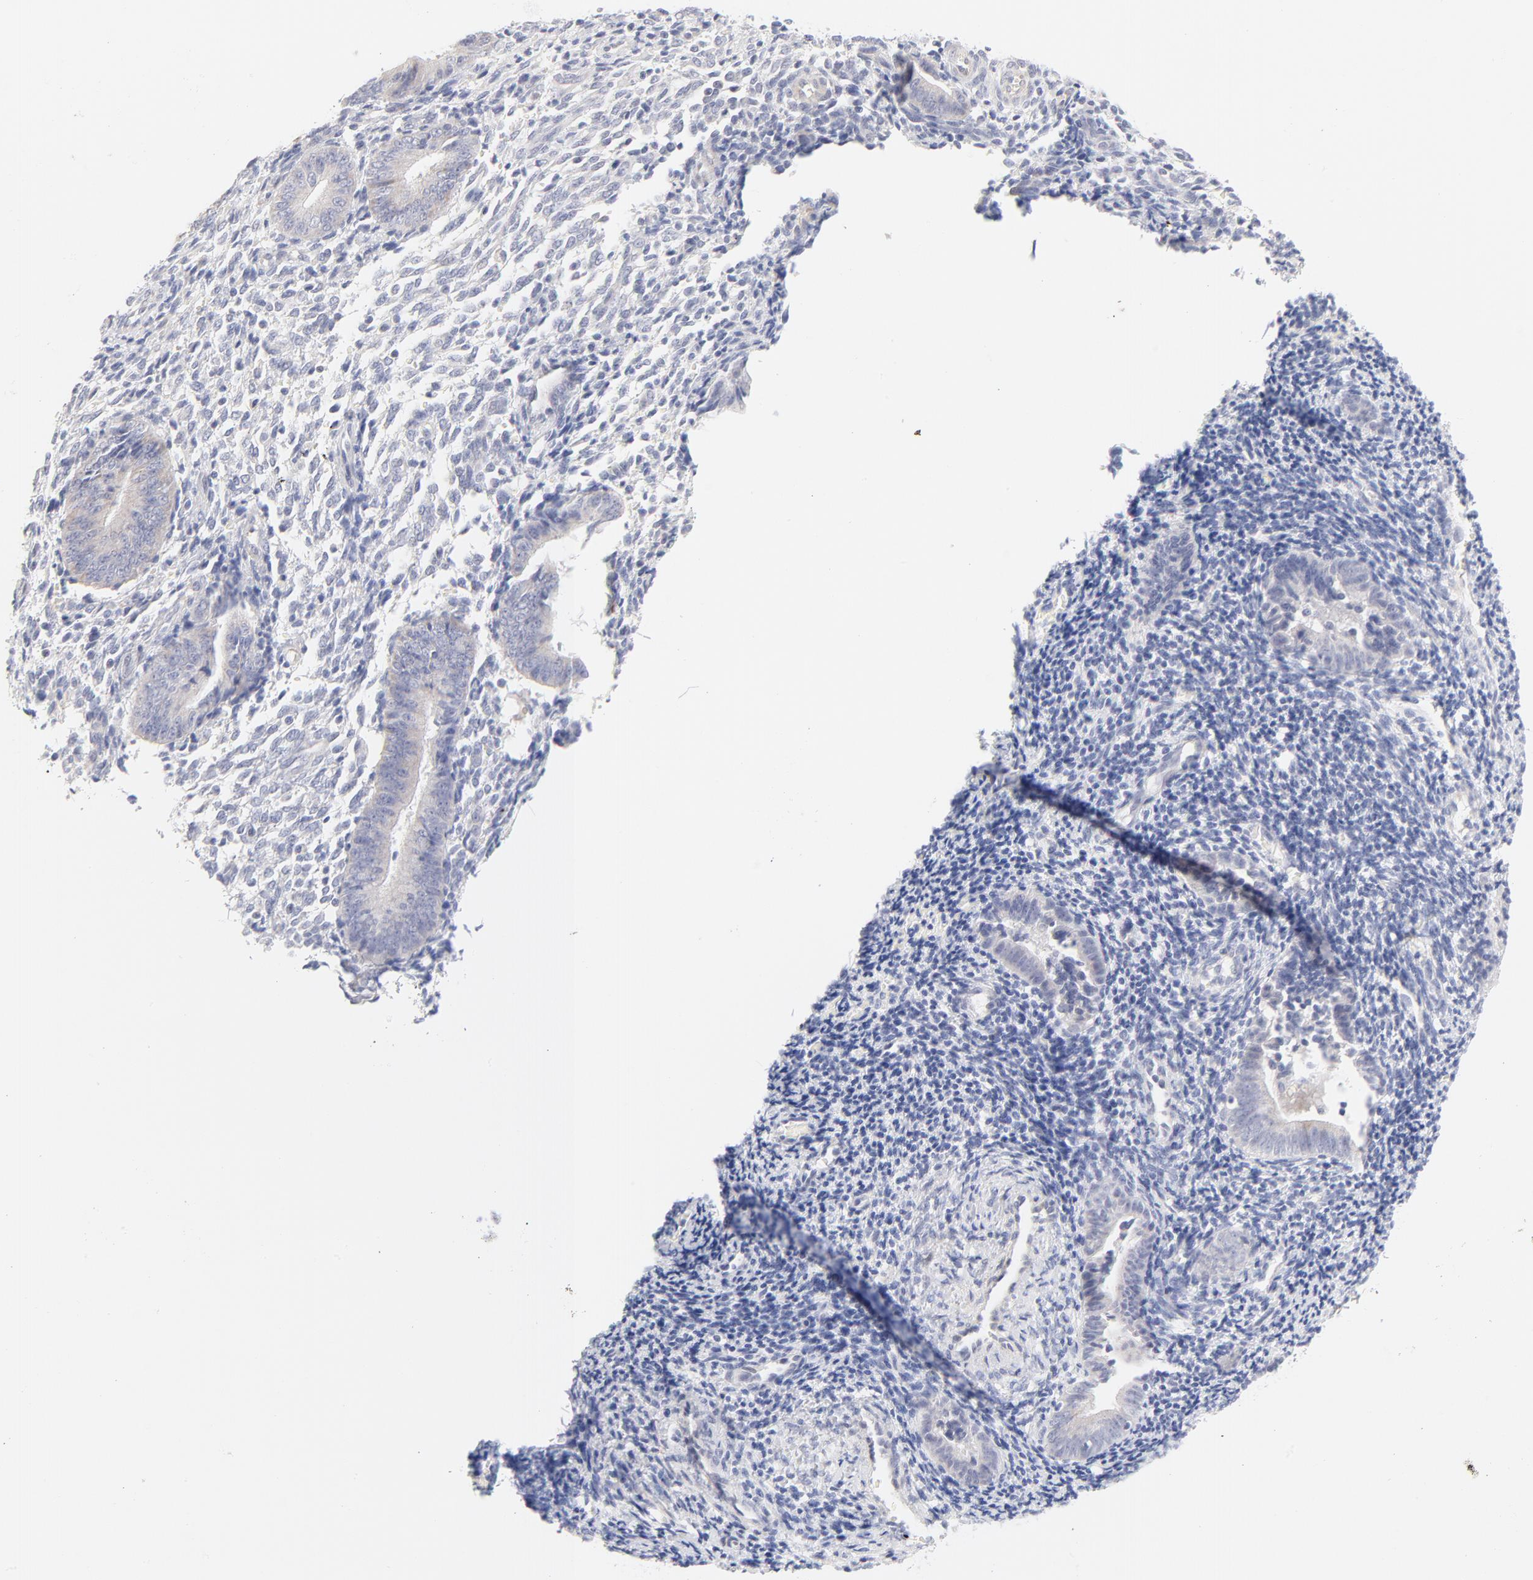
{"staining": {"intensity": "negative", "quantity": "none", "location": "none"}, "tissue": "endometrium", "cell_type": "Cells in endometrial stroma", "image_type": "normal", "snomed": [{"axis": "morphology", "description": "Normal tissue, NOS"}, {"axis": "topography", "description": "Uterus"}, {"axis": "topography", "description": "Endometrium"}], "caption": "Photomicrograph shows no protein expression in cells in endometrial stroma of unremarkable endometrium. The staining was performed using DAB to visualize the protein expression in brown, while the nuclei were stained in blue with hematoxylin (Magnification: 20x).", "gene": "NPNT", "patient": {"sex": "female", "age": 33}}